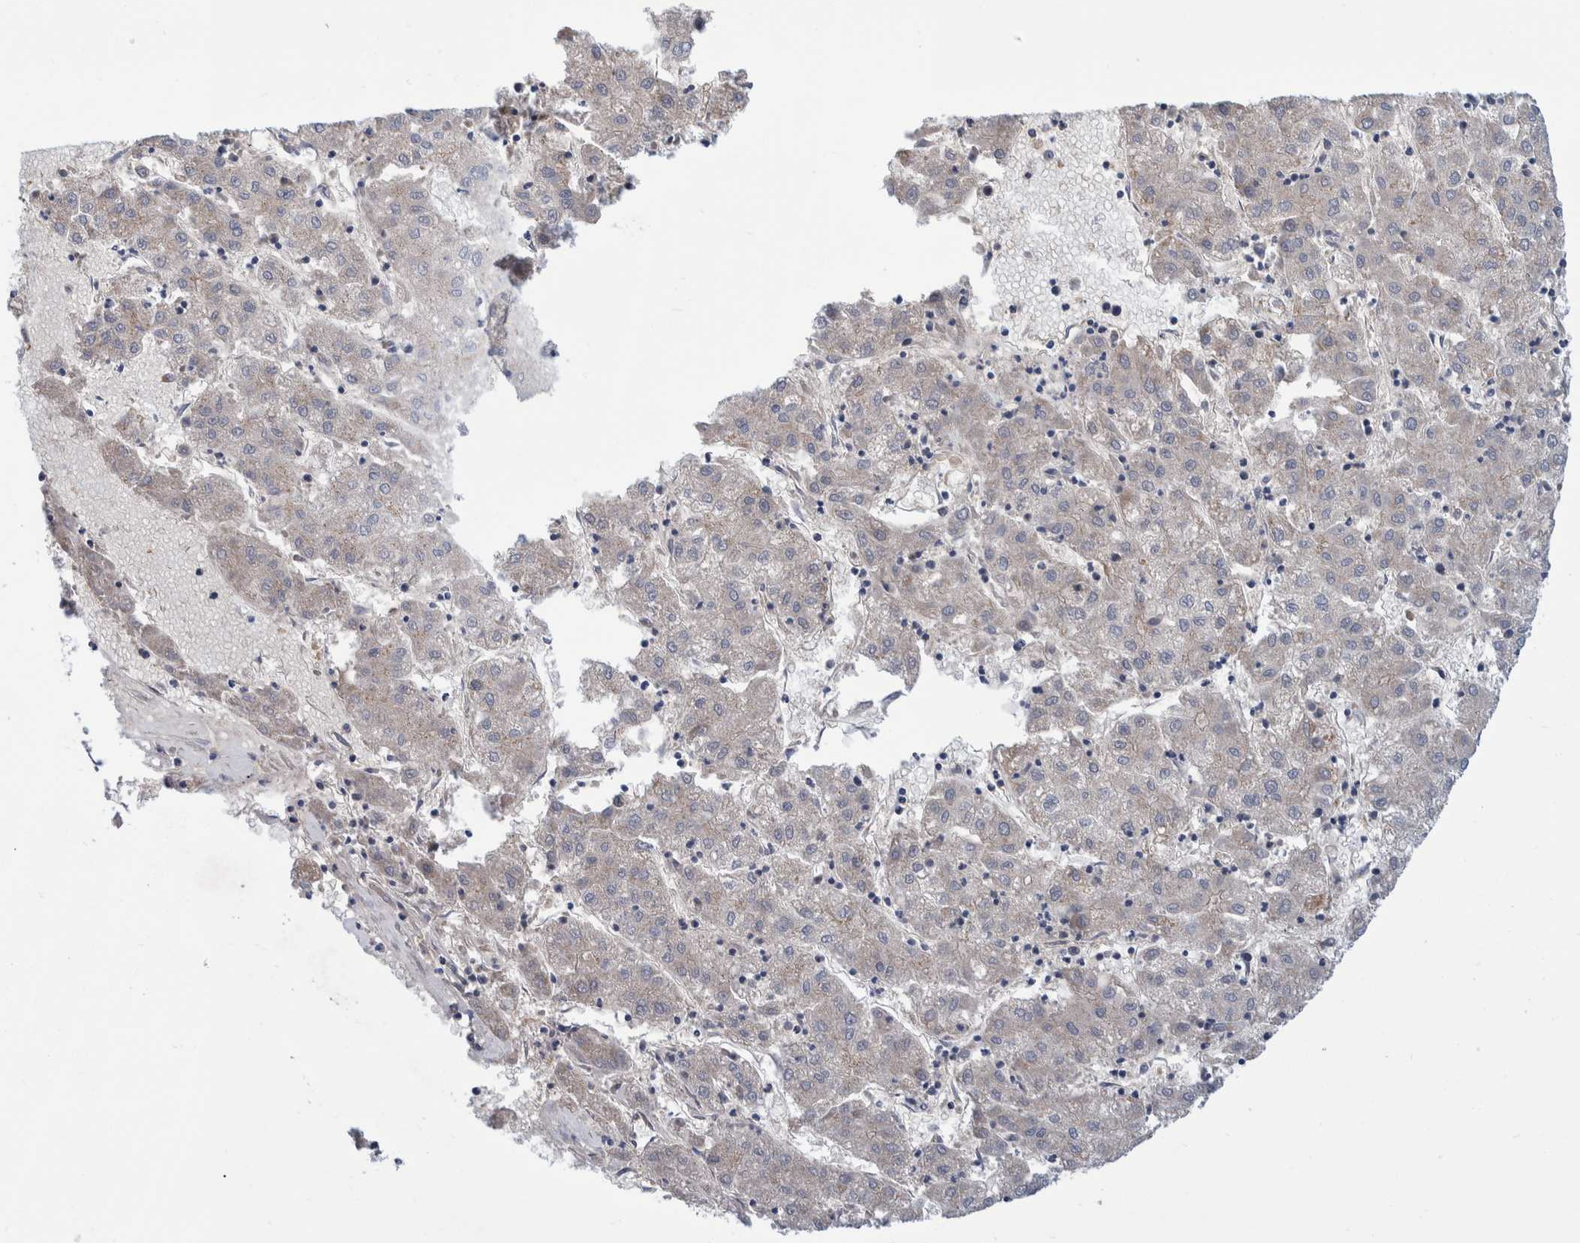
{"staining": {"intensity": "negative", "quantity": "none", "location": "none"}, "tissue": "liver cancer", "cell_type": "Tumor cells", "image_type": "cancer", "snomed": [{"axis": "morphology", "description": "Carcinoma, Hepatocellular, NOS"}, {"axis": "topography", "description": "Liver"}], "caption": "Liver cancer was stained to show a protein in brown. There is no significant expression in tumor cells.", "gene": "SLC25A10", "patient": {"sex": "male", "age": 72}}